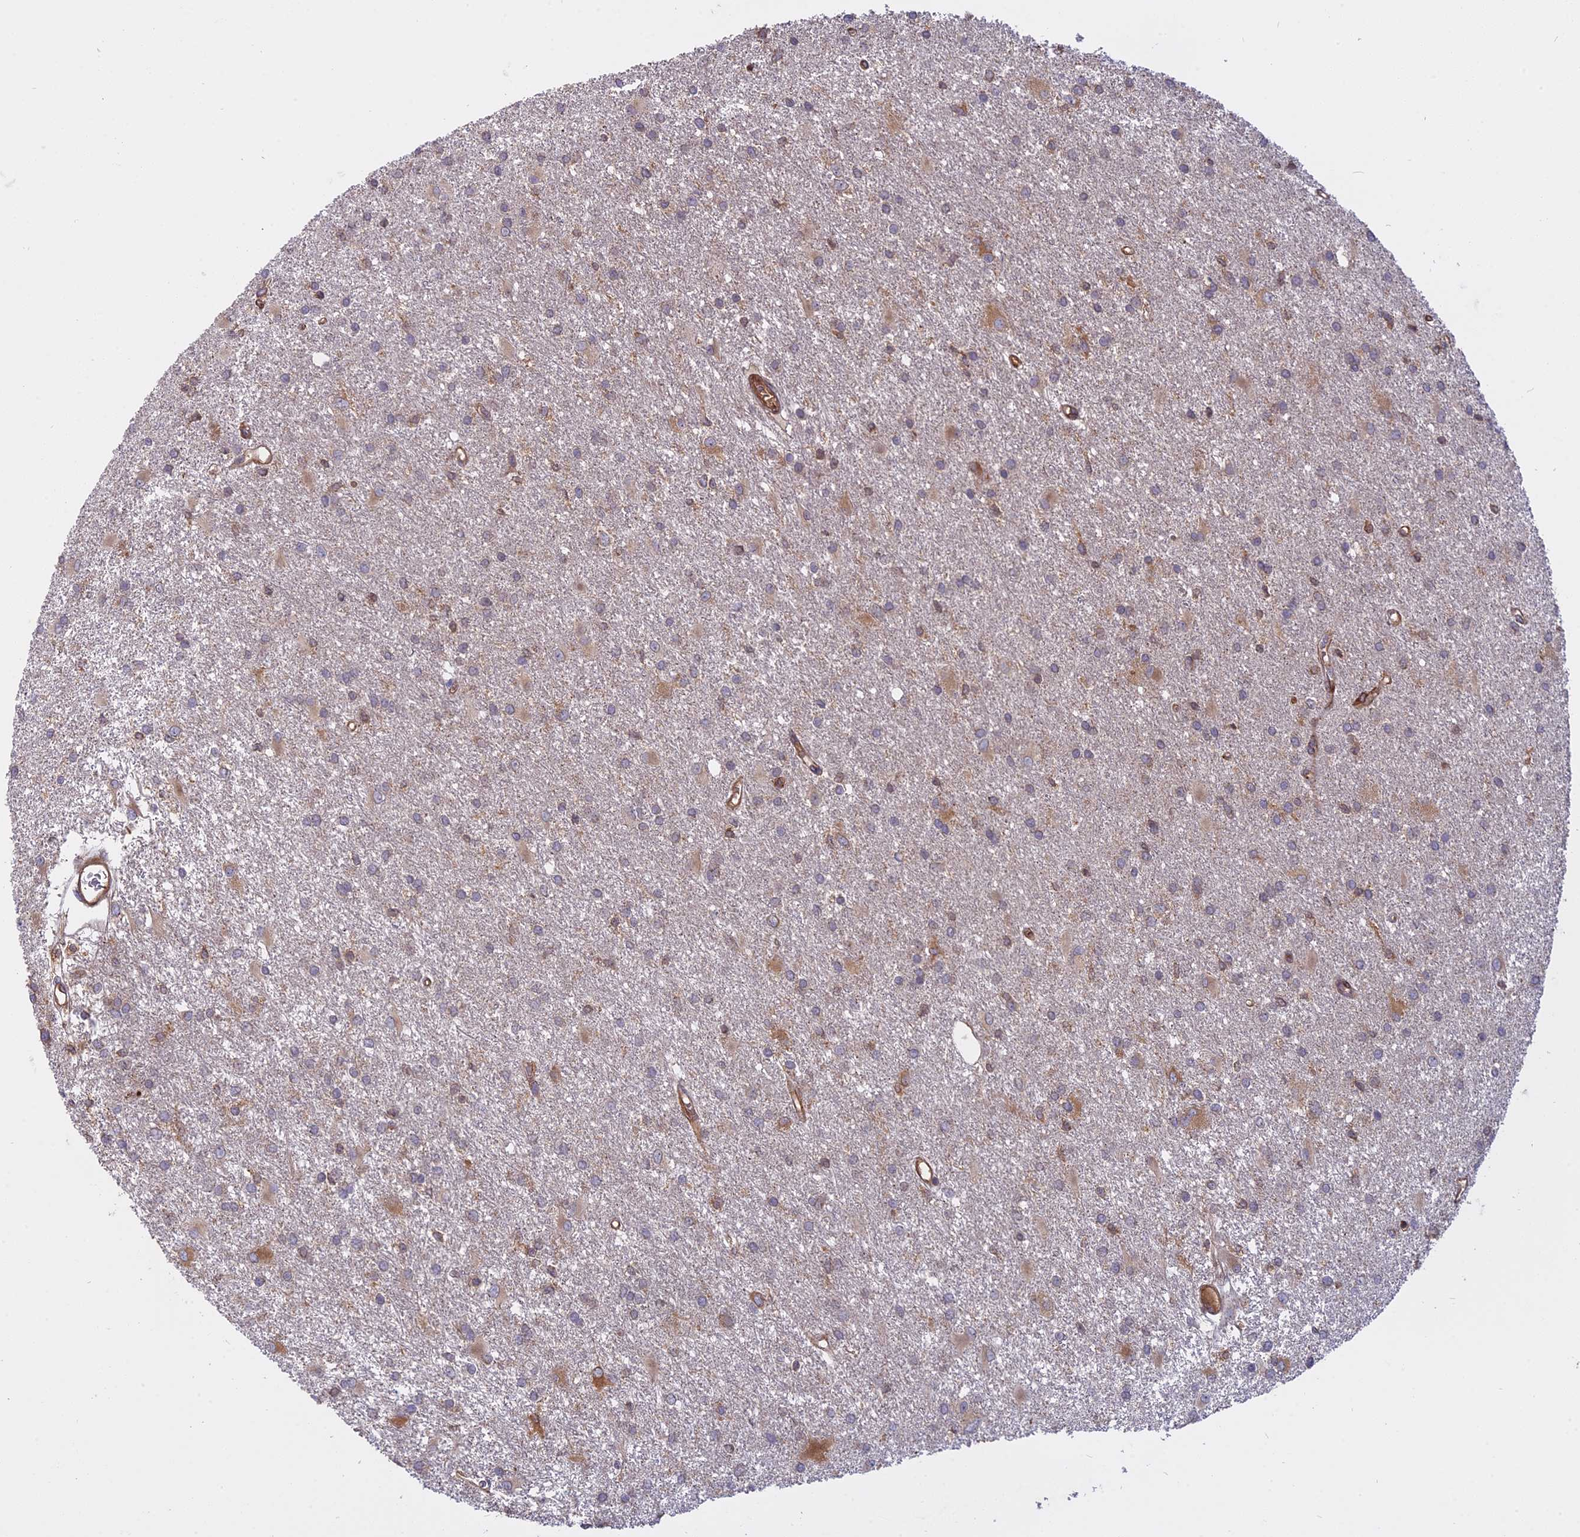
{"staining": {"intensity": "moderate", "quantity": "<25%", "location": "cytoplasmic/membranous"}, "tissue": "glioma", "cell_type": "Tumor cells", "image_type": "cancer", "snomed": [{"axis": "morphology", "description": "Glioma, malignant, High grade"}, {"axis": "topography", "description": "Brain"}], "caption": "Malignant glioma (high-grade) was stained to show a protein in brown. There is low levels of moderate cytoplasmic/membranous staining in about <25% of tumor cells. (DAB IHC with brightfield microscopy, high magnification).", "gene": "TMEM208", "patient": {"sex": "female", "age": 50}}